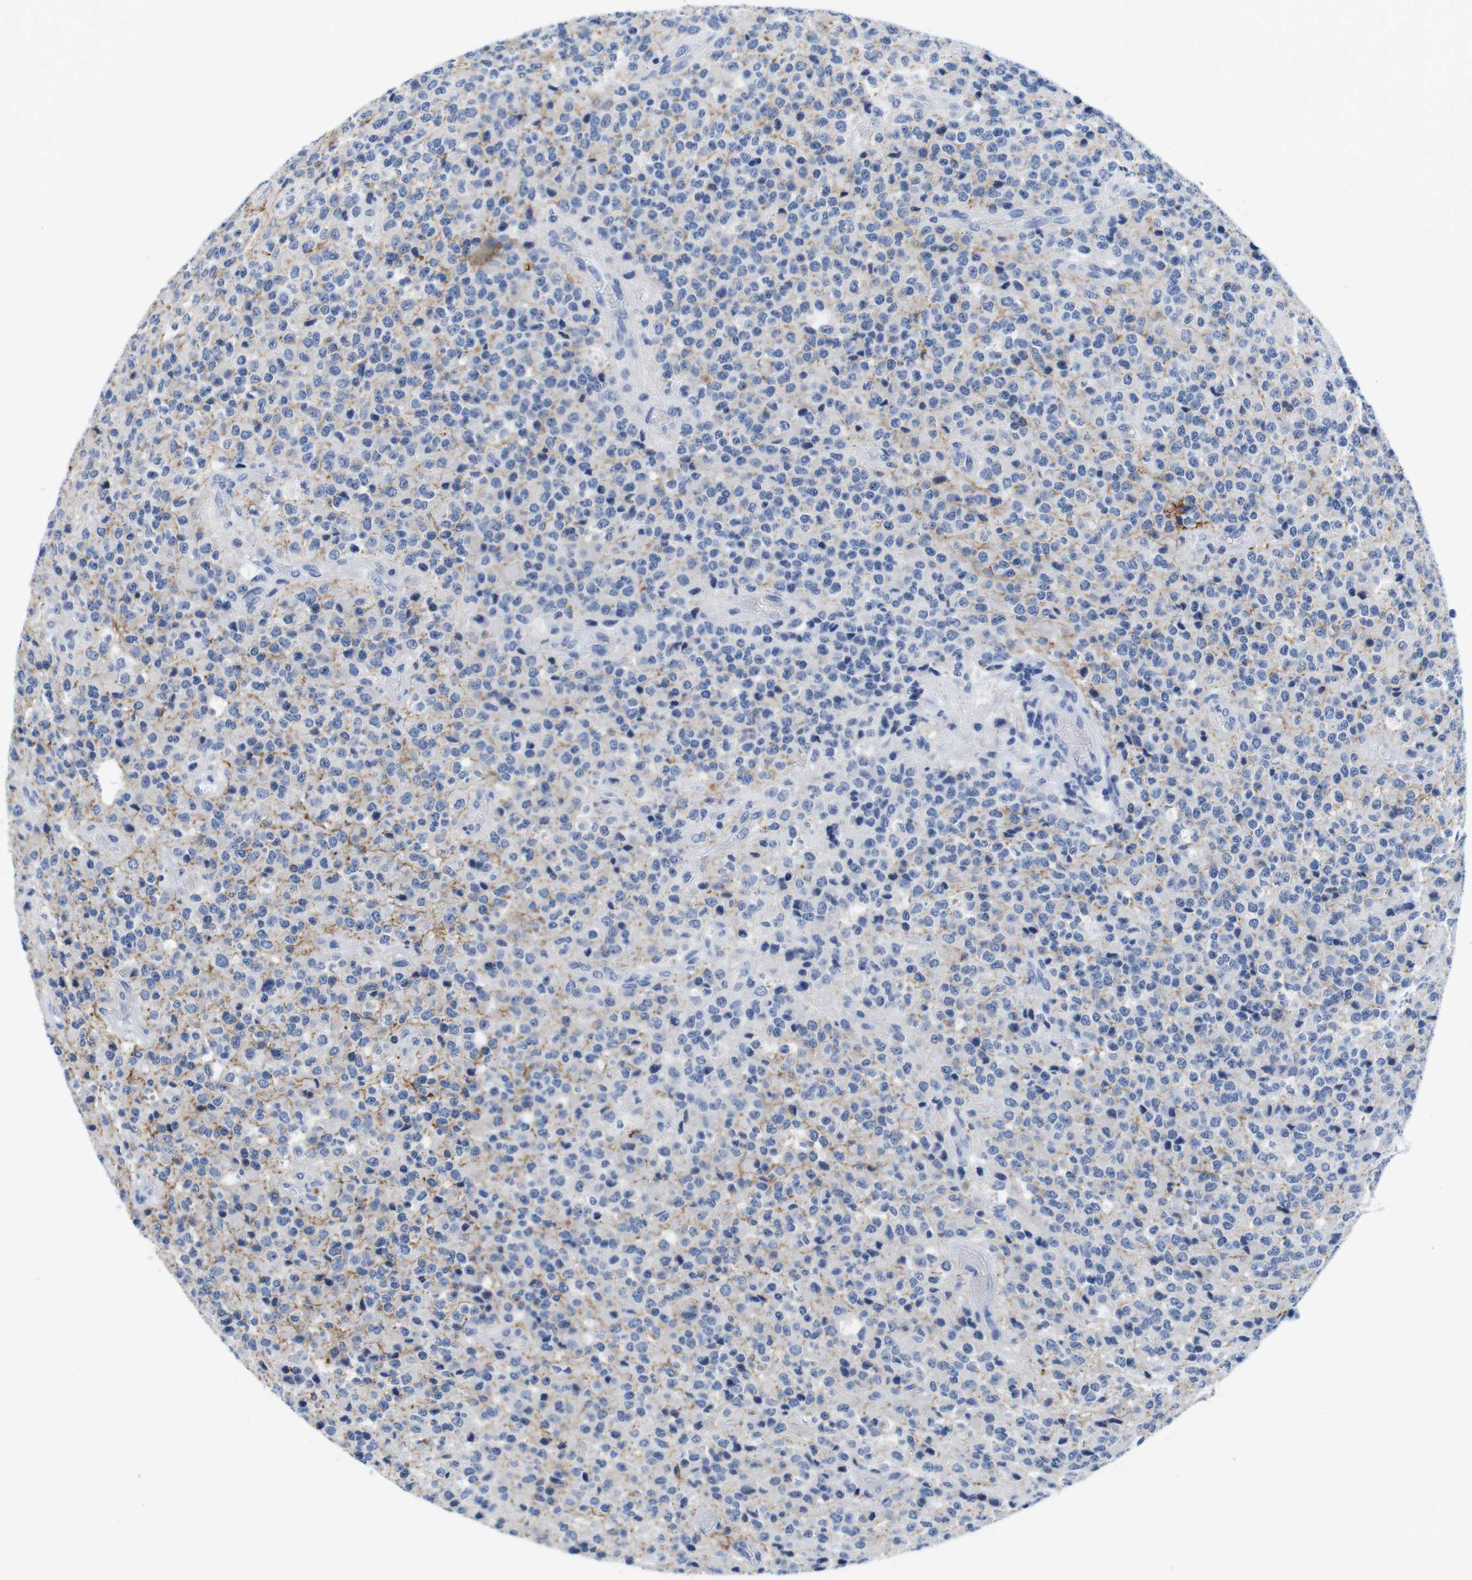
{"staining": {"intensity": "negative", "quantity": "none", "location": "none"}, "tissue": "glioma", "cell_type": "Tumor cells", "image_type": "cancer", "snomed": [{"axis": "morphology", "description": "Glioma, malignant, High grade"}, {"axis": "topography", "description": "pancreas cauda"}], "caption": "A micrograph of glioma stained for a protein reveals no brown staining in tumor cells. (DAB immunohistochemistry (IHC), high magnification).", "gene": "MAP6", "patient": {"sex": "male", "age": 60}}